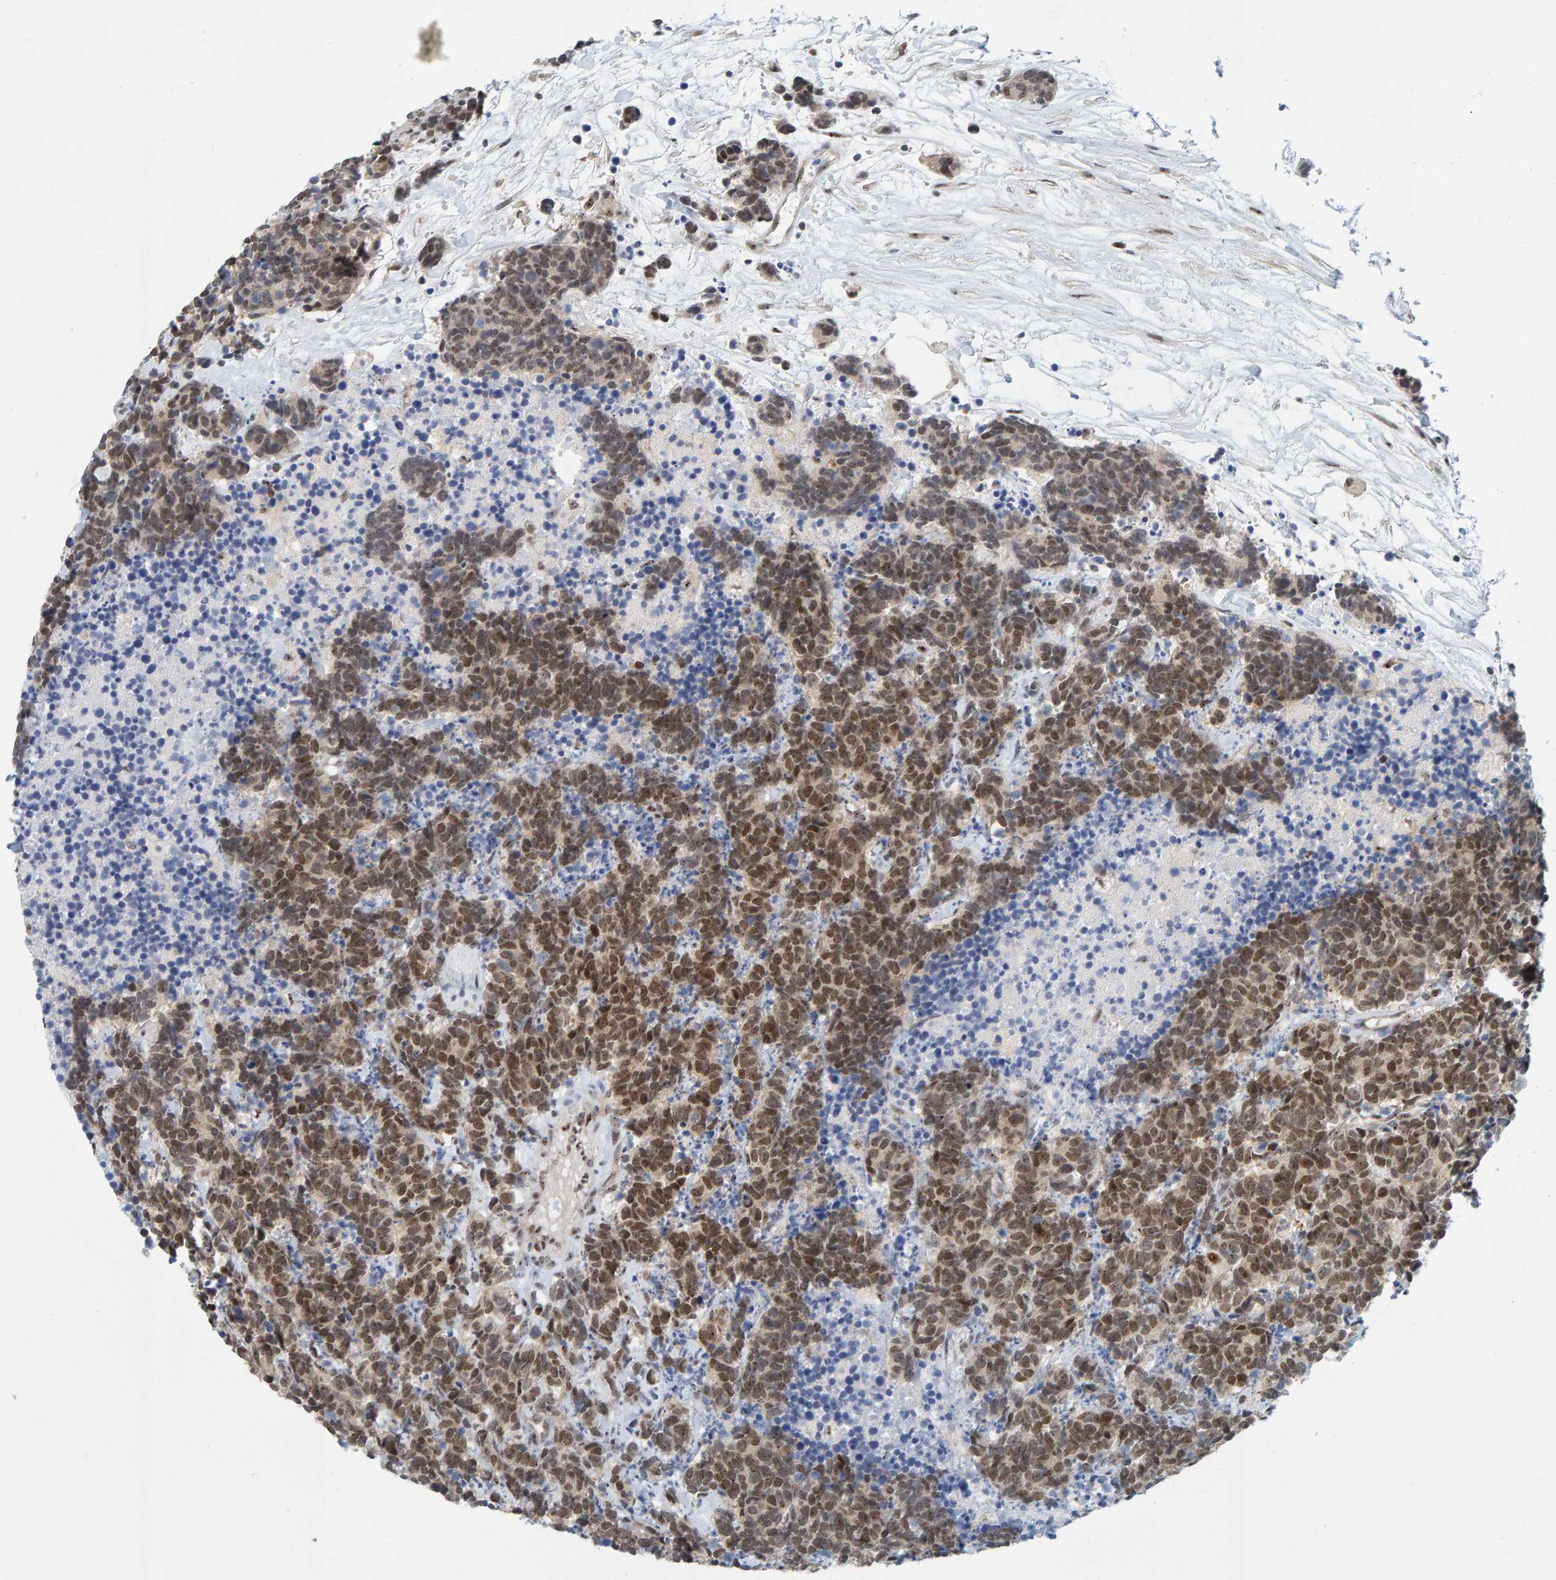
{"staining": {"intensity": "moderate", "quantity": ">75%", "location": "nuclear"}, "tissue": "carcinoid", "cell_type": "Tumor cells", "image_type": "cancer", "snomed": [{"axis": "morphology", "description": "Carcinoma, NOS"}, {"axis": "morphology", "description": "Carcinoid, malignant, NOS"}, {"axis": "topography", "description": "Urinary bladder"}], "caption": "Immunohistochemical staining of human malignant carcinoid displays moderate nuclear protein positivity in approximately >75% of tumor cells.", "gene": "POLR1E", "patient": {"sex": "male", "age": 57}}